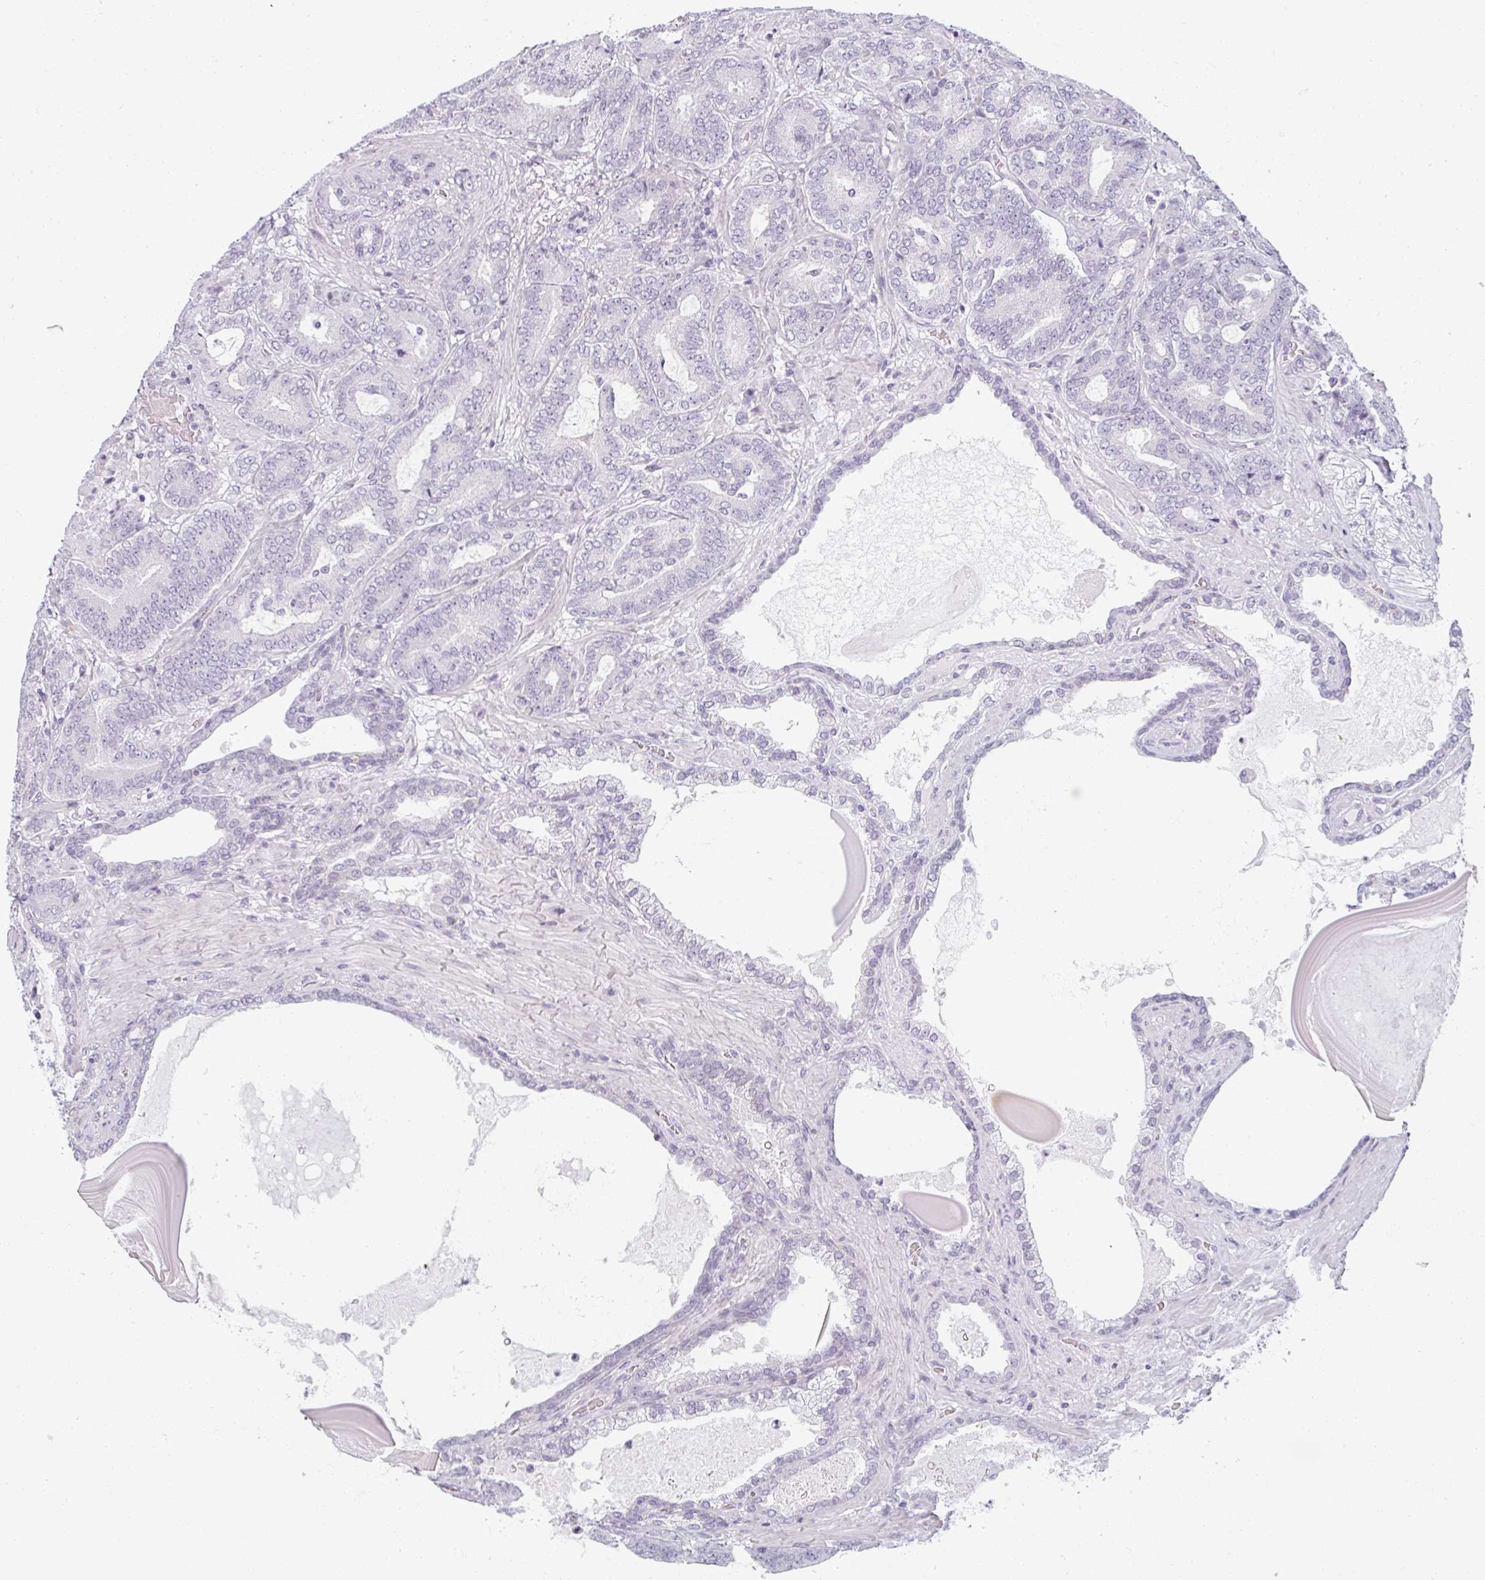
{"staining": {"intensity": "negative", "quantity": "none", "location": "none"}, "tissue": "prostate cancer", "cell_type": "Tumor cells", "image_type": "cancer", "snomed": [{"axis": "morphology", "description": "Adenocarcinoma, High grade"}, {"axis": "topography", "description": "Prostate"}], "caption": "Tumor cells are negative for protein expression in human prostate adenocarcinoma (high-grade).", "gene": "RBBP6", "patient": {"sex": "male", "age": 62}}